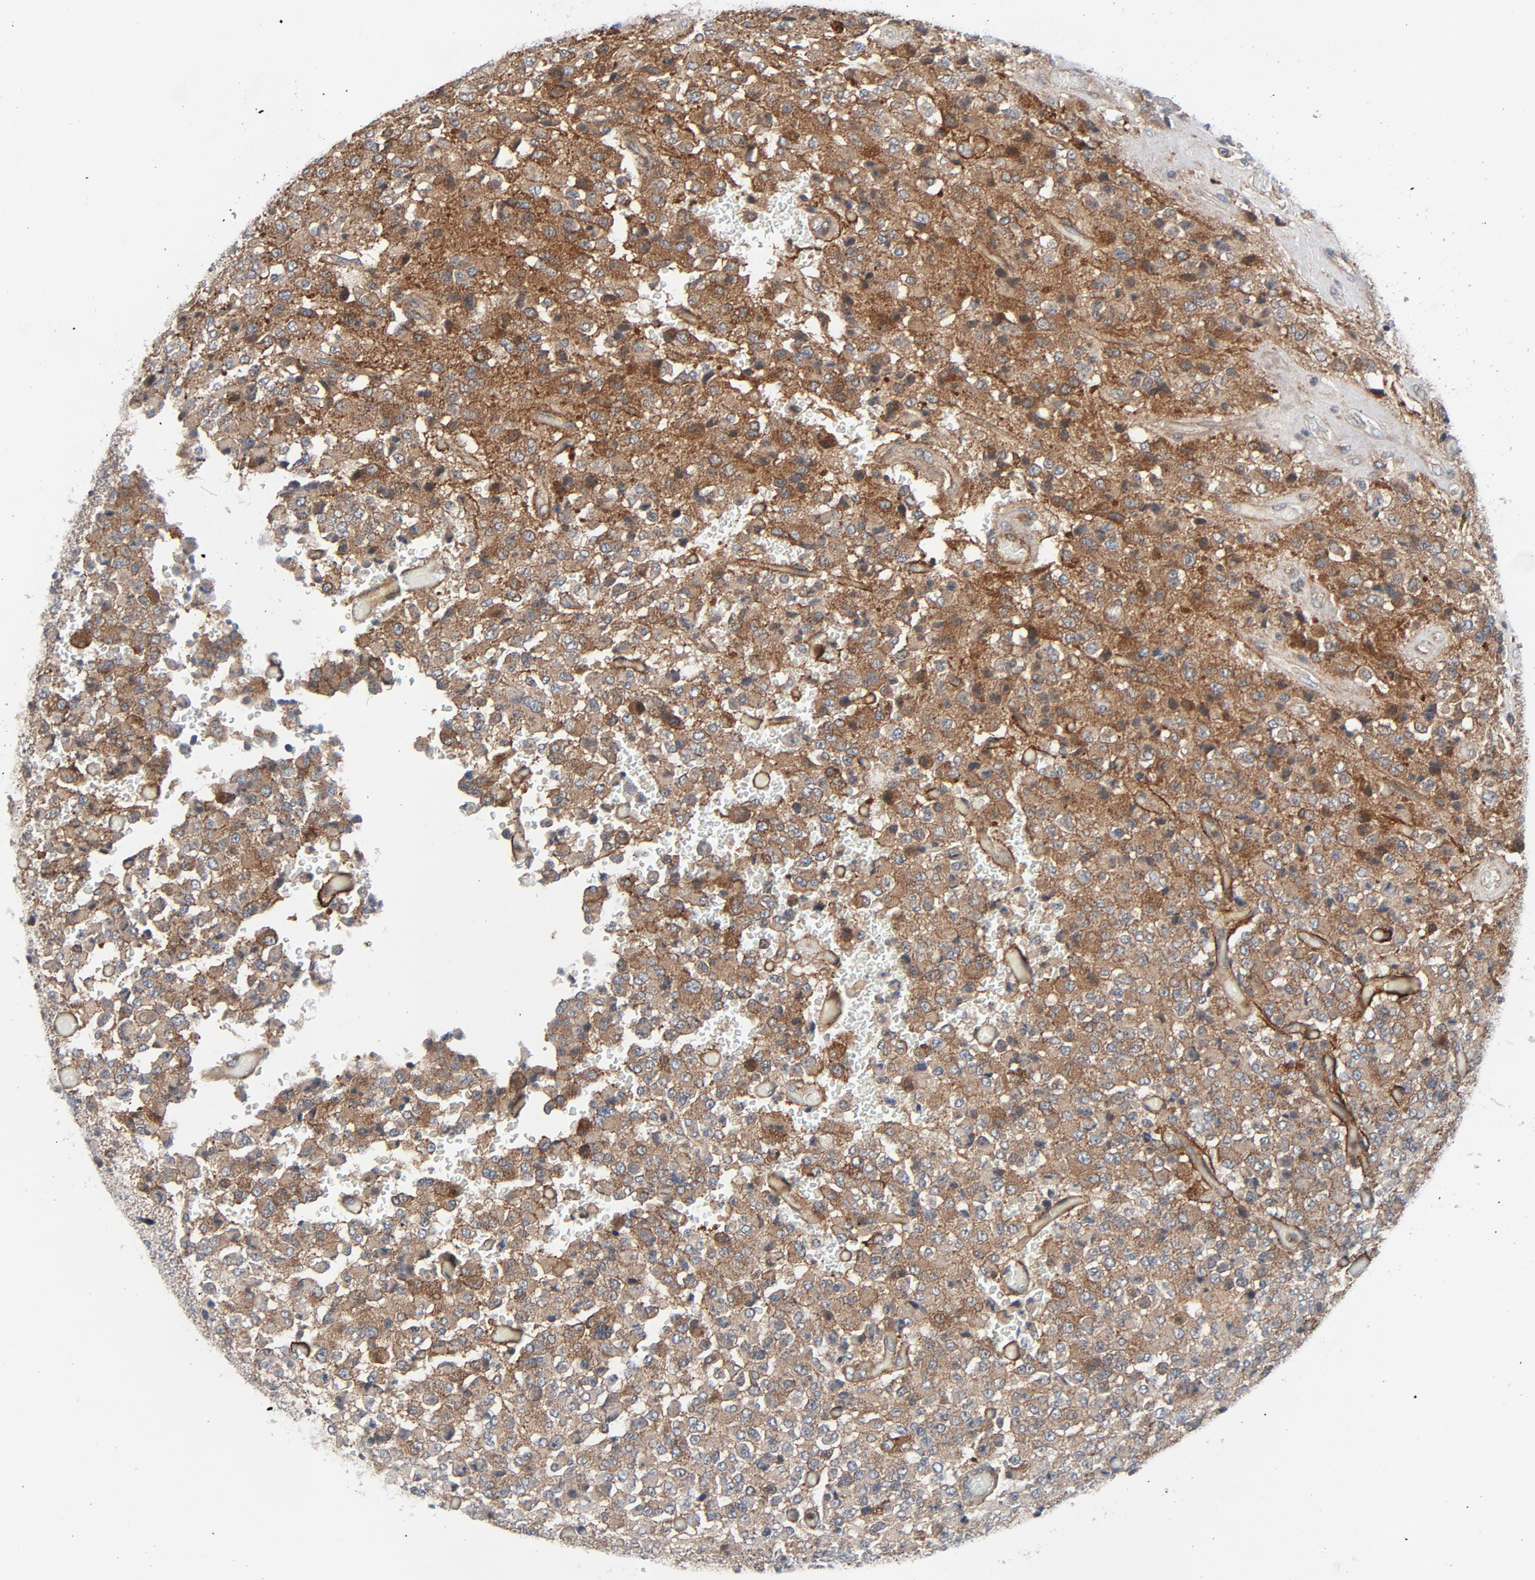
{"staining": {"intensity": "moderate", "quantity": ">75%", "location": "cytoplasmic/membranous"}, "tissue": "glioma", "cell_type": "Tumor cells", "image_type": "cancer", "snomed": [{"axis": "morphology", "description": "Glioma, malignant, High grade"}, {"axis": "topography", "description": "pancreas cauda"}], "caption": "Moderate cytoplasmic/membranous positivity is present in approximately >75% of tumor cells in glioma.", "gene": "TSG101", "patient": {"sex": "male", "age": 60}}